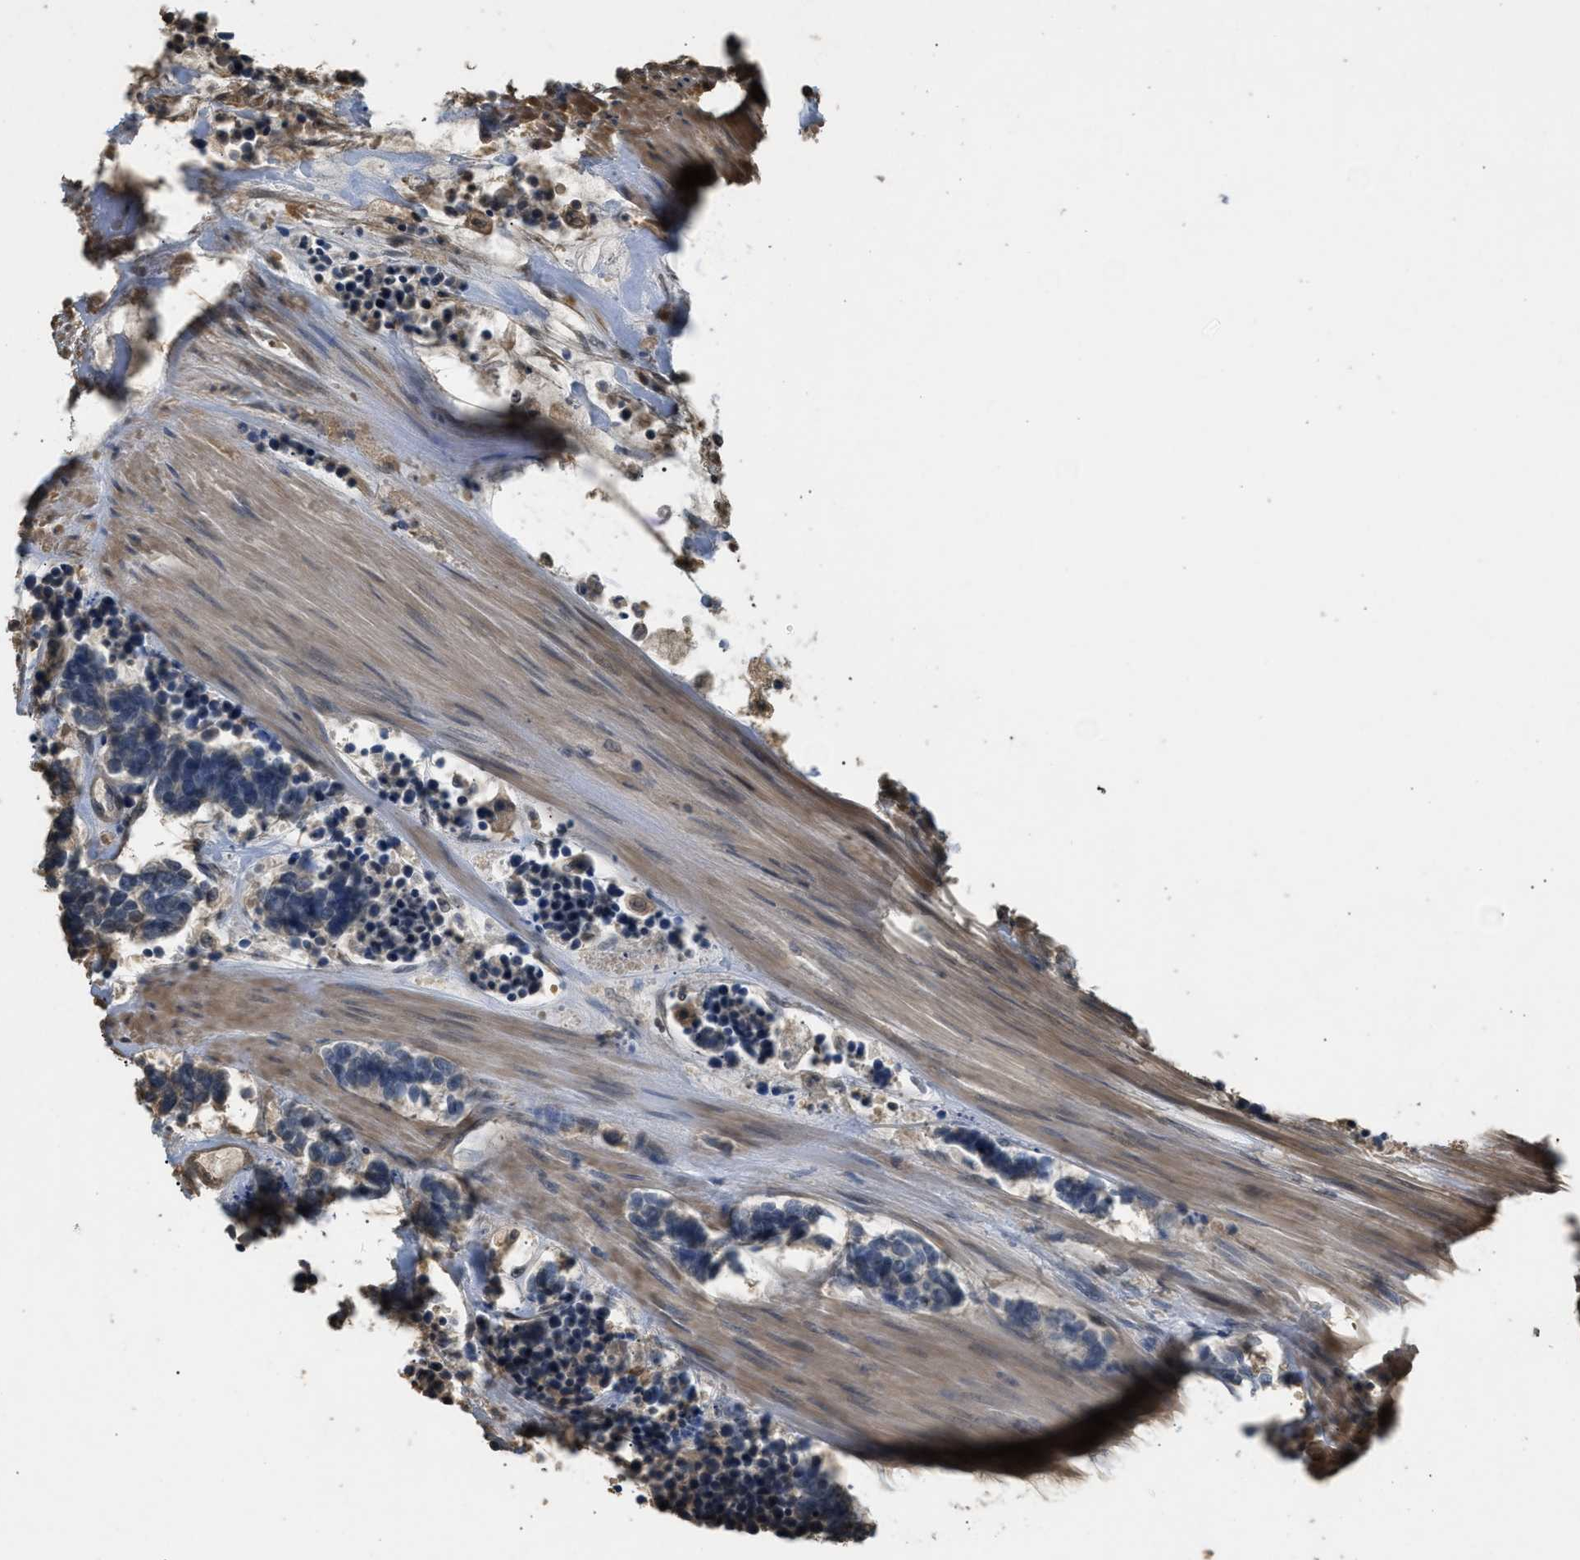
{"staining": {"intensity": "negative", "quantity": "none", "location": "none"}, "tissue": "carcinoid", "cell_type": "Tumor cells", "image_type": "cancer", "snomed": [{"axis": "morphology", "description": "Carcinoma, NOS"}, {"axis": "morphology", "description": "Carcinoid, malignant, NOS"}, {"axis": "topography", "description": "Urinary bladder"}], "caption": "Immunohistochemical staining of carcinoid reveals no significant staining in tumor cells.", "gene": "ARHGDIA", "patient": {"sex": "male", "age": 57}}